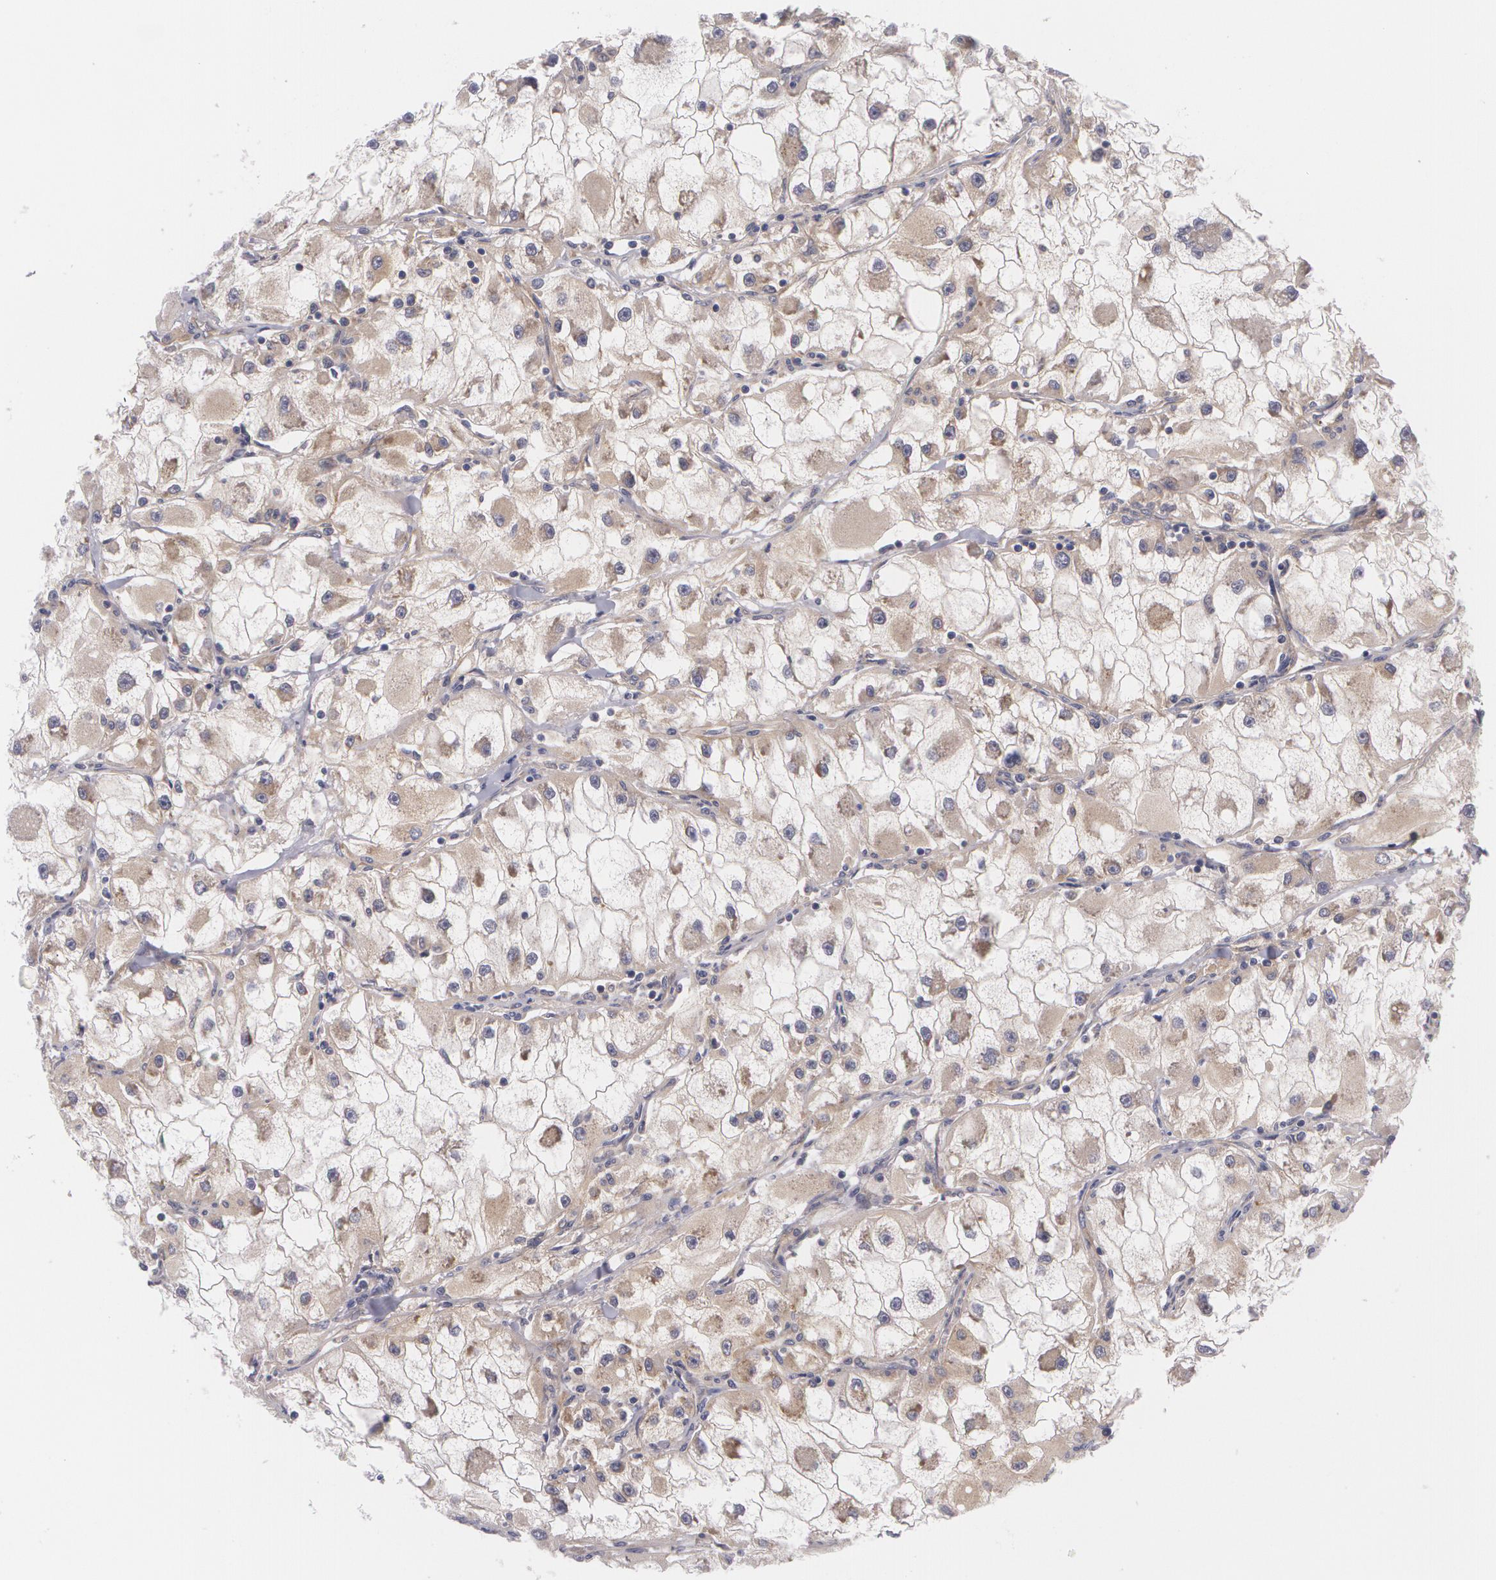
{"staining": {"intensity": "weak", "quantity": ">75%", "location": "cytoplasmic/membranous"}, "tissue": "renal cancer", "cell_type": "Tumor cells", "image_type": "cancer", "snomed": [{"axis": "morphology", "description": "Adenocarcinoma, NOS"}, {"axis": "topography", "description": "Kidney"}], "caption": "A low amount of weak cytoplasmic/membranous positivity is present in about >75% of tumor cells in adenocarcinoma (renal) tissue. The staining was performed using DAB (3,3'-diaminobenzidine), with brown indicating positive protein expression. Nuclei are stained blue with hematoxylin.", "gene": "CASK", "patient": {"sex": "female", "age": 73}}